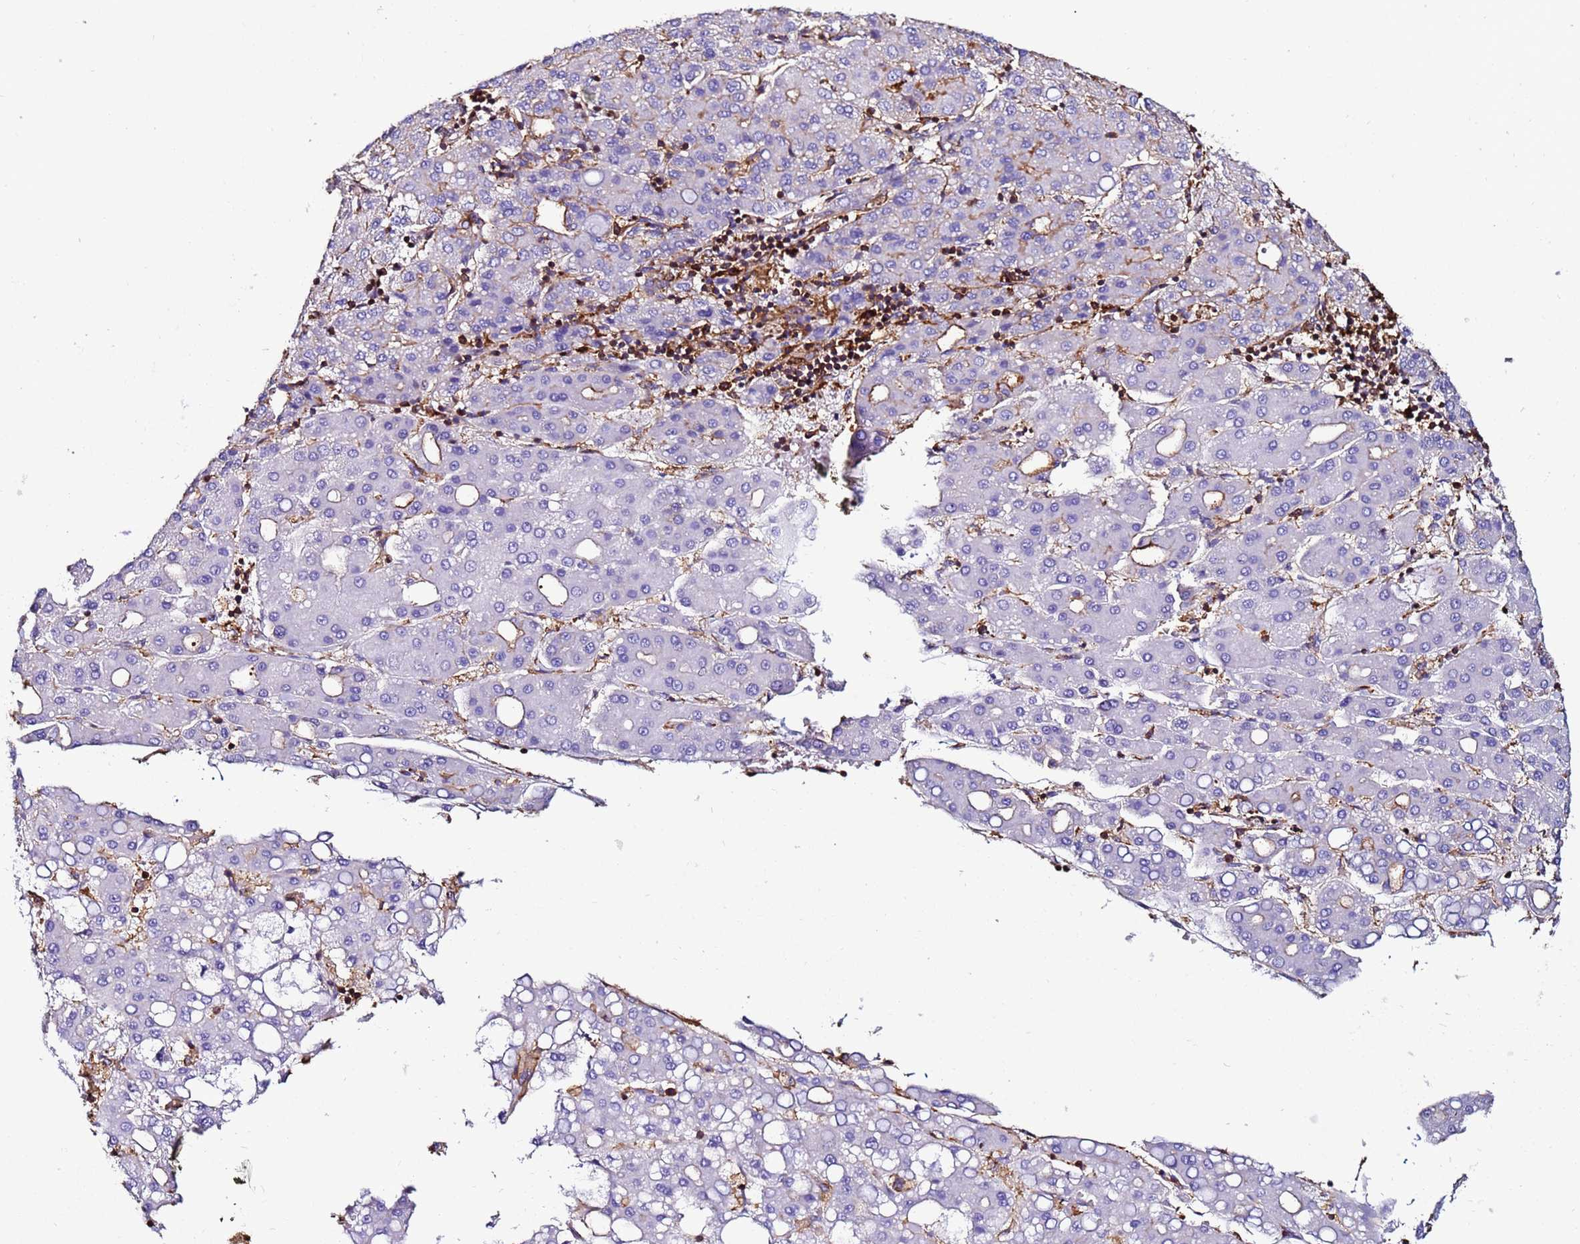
{"staining": {"intensity": "negative", "quantity": "none", "location": "none"}, "tissue": "liver cancer", "cell_type": "Tumor cells", "image_type": "cancer", "snomed": [{"axis": "morphology", "description": "Carcinoma, Hepatocellular, NOS"}, {"axis": "topography", "description": "Liver"}], "caption": "Immunohistochemistry (IHC) image of human liver hepatocellular carcinoma stained for a protein (brown), which reveals no staining in tumor cells. The staining is performed using DAB brown chromogen with nuclei counter-stained in using hematoxylin.", "gene": "ACTB", "patient": {"sex": "male", "age": 65}}